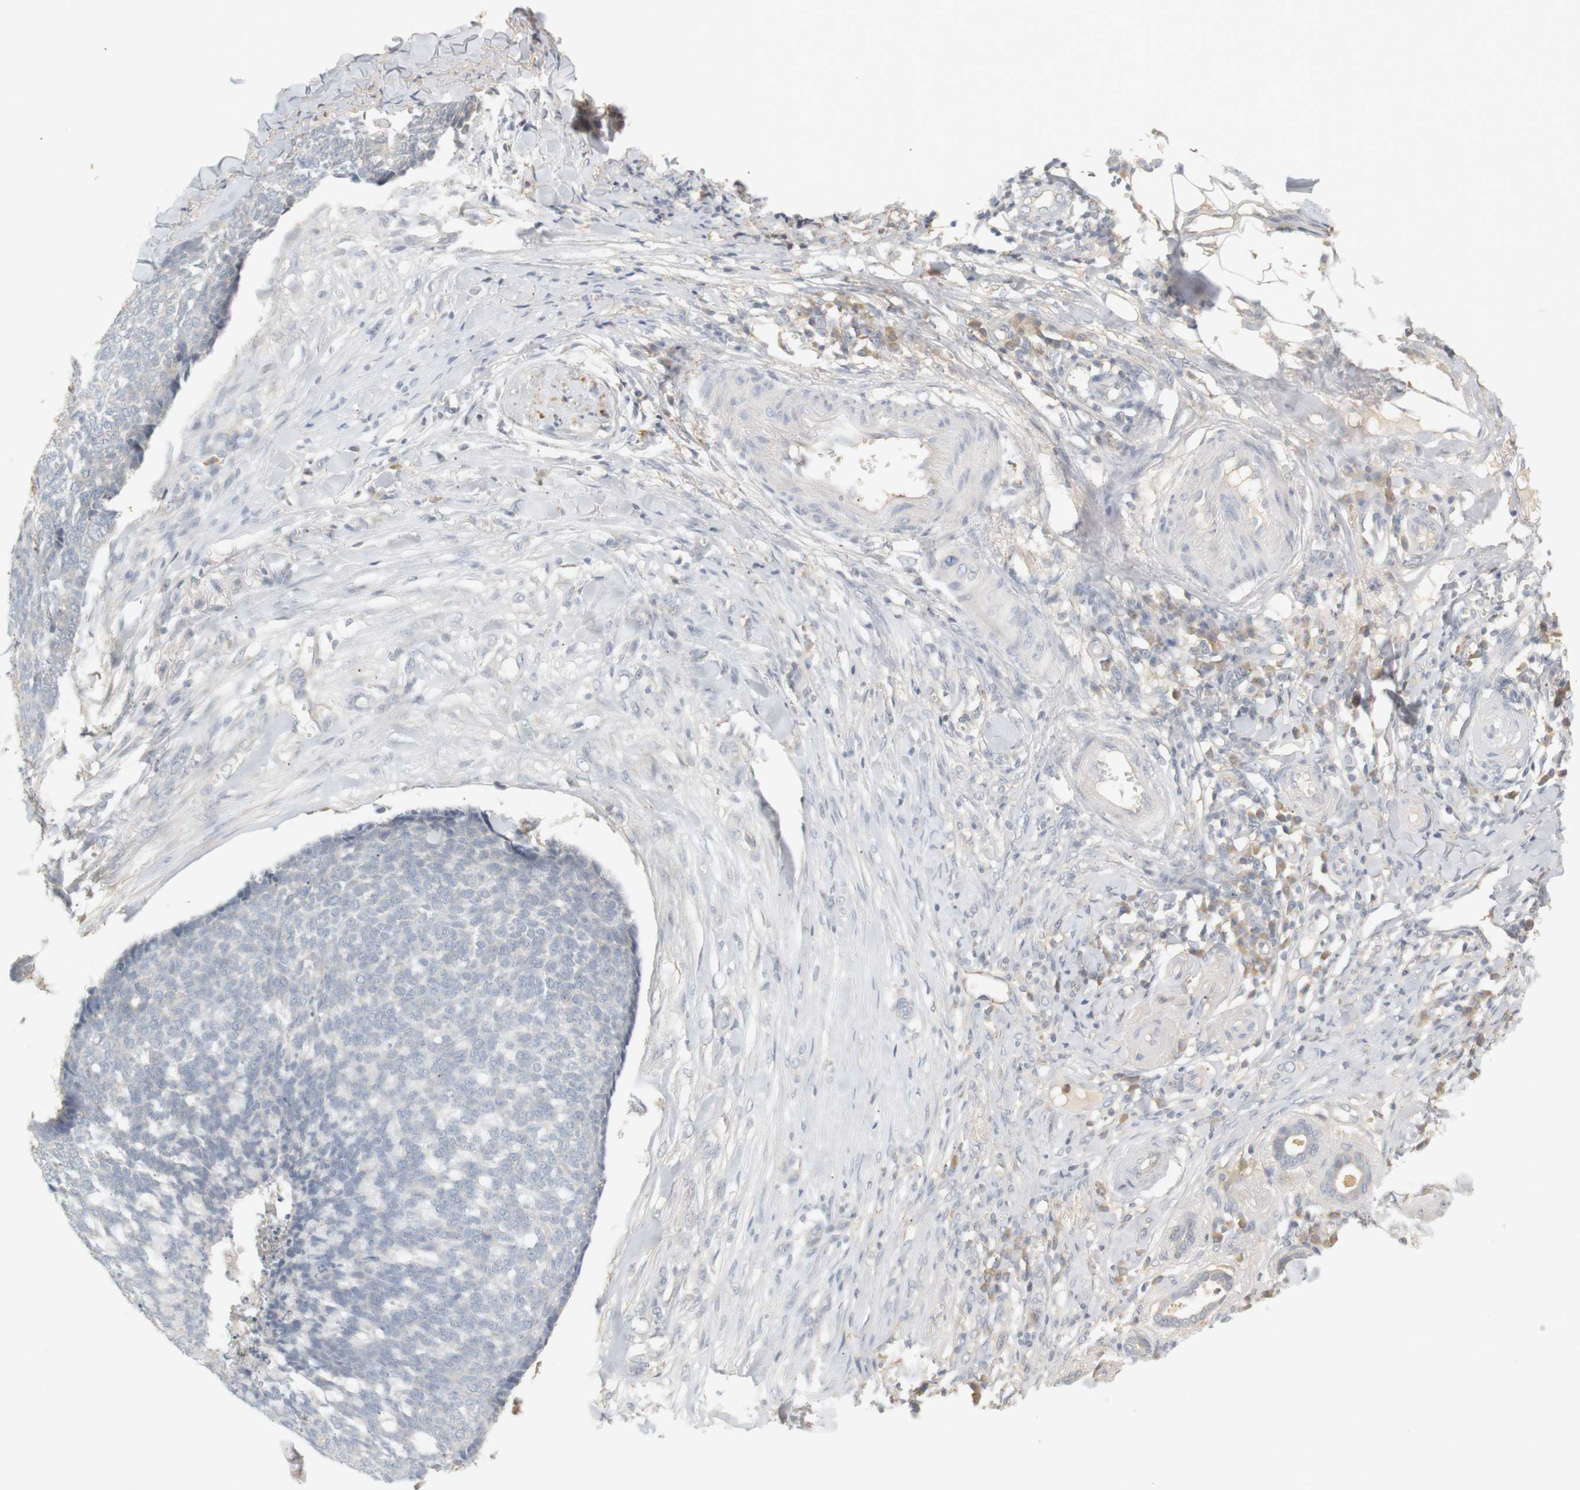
{"staining": {"intensity": "negative", "quantity": "none", "location": "none"}, "tissue": "skin cancer", "cell_type": "Tumor cells", "image_type": "cancer", "snomed": [{"axis": "morphology", "description": "Basal cell carcinoma"}, {"axis": "topography", "description": "Skin"}], "caption": "Tumor cells show no significant expression in skin basal cell carcinoma.", "gene": "RTN3", "patient": {"sex": "male", "age": 84}}